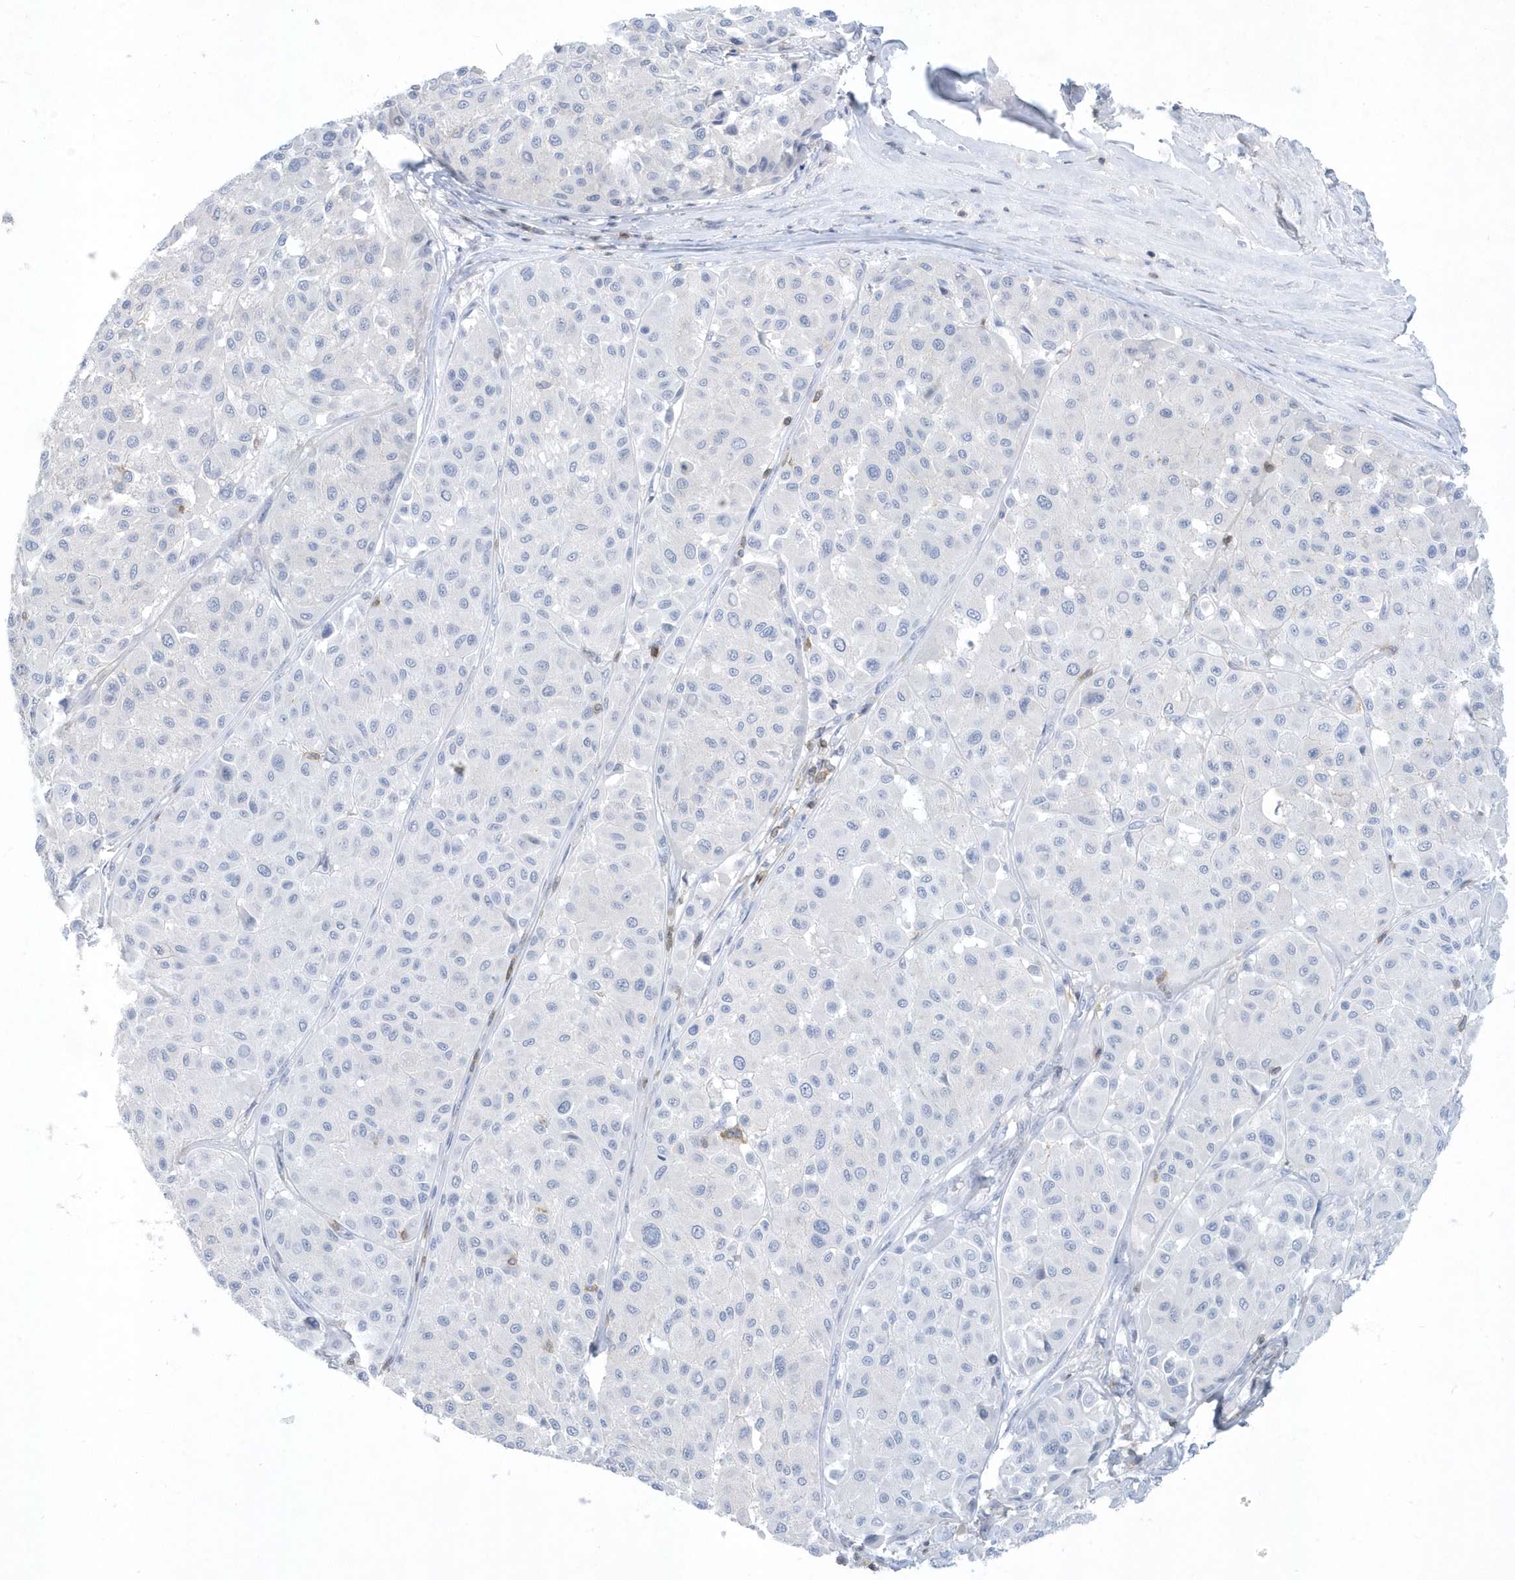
{"staining": {"intensity": "negative", "quantity": "none", "location": "none"}, "tissue": "melanoma", "cell_type": "Tumor cells", "image_type": "cancer", "snomed": [{"axis": "morphology", "description": "Malignant melanoma, Metastatic site"}, {"axis": "topography", "description": "Soft tissue"}], "caption": "This is an IHC image of human melanoma. There is no staining in tumor cells.", "gene": "PSD4", "patient": {"sex": "male", "age": 41}}